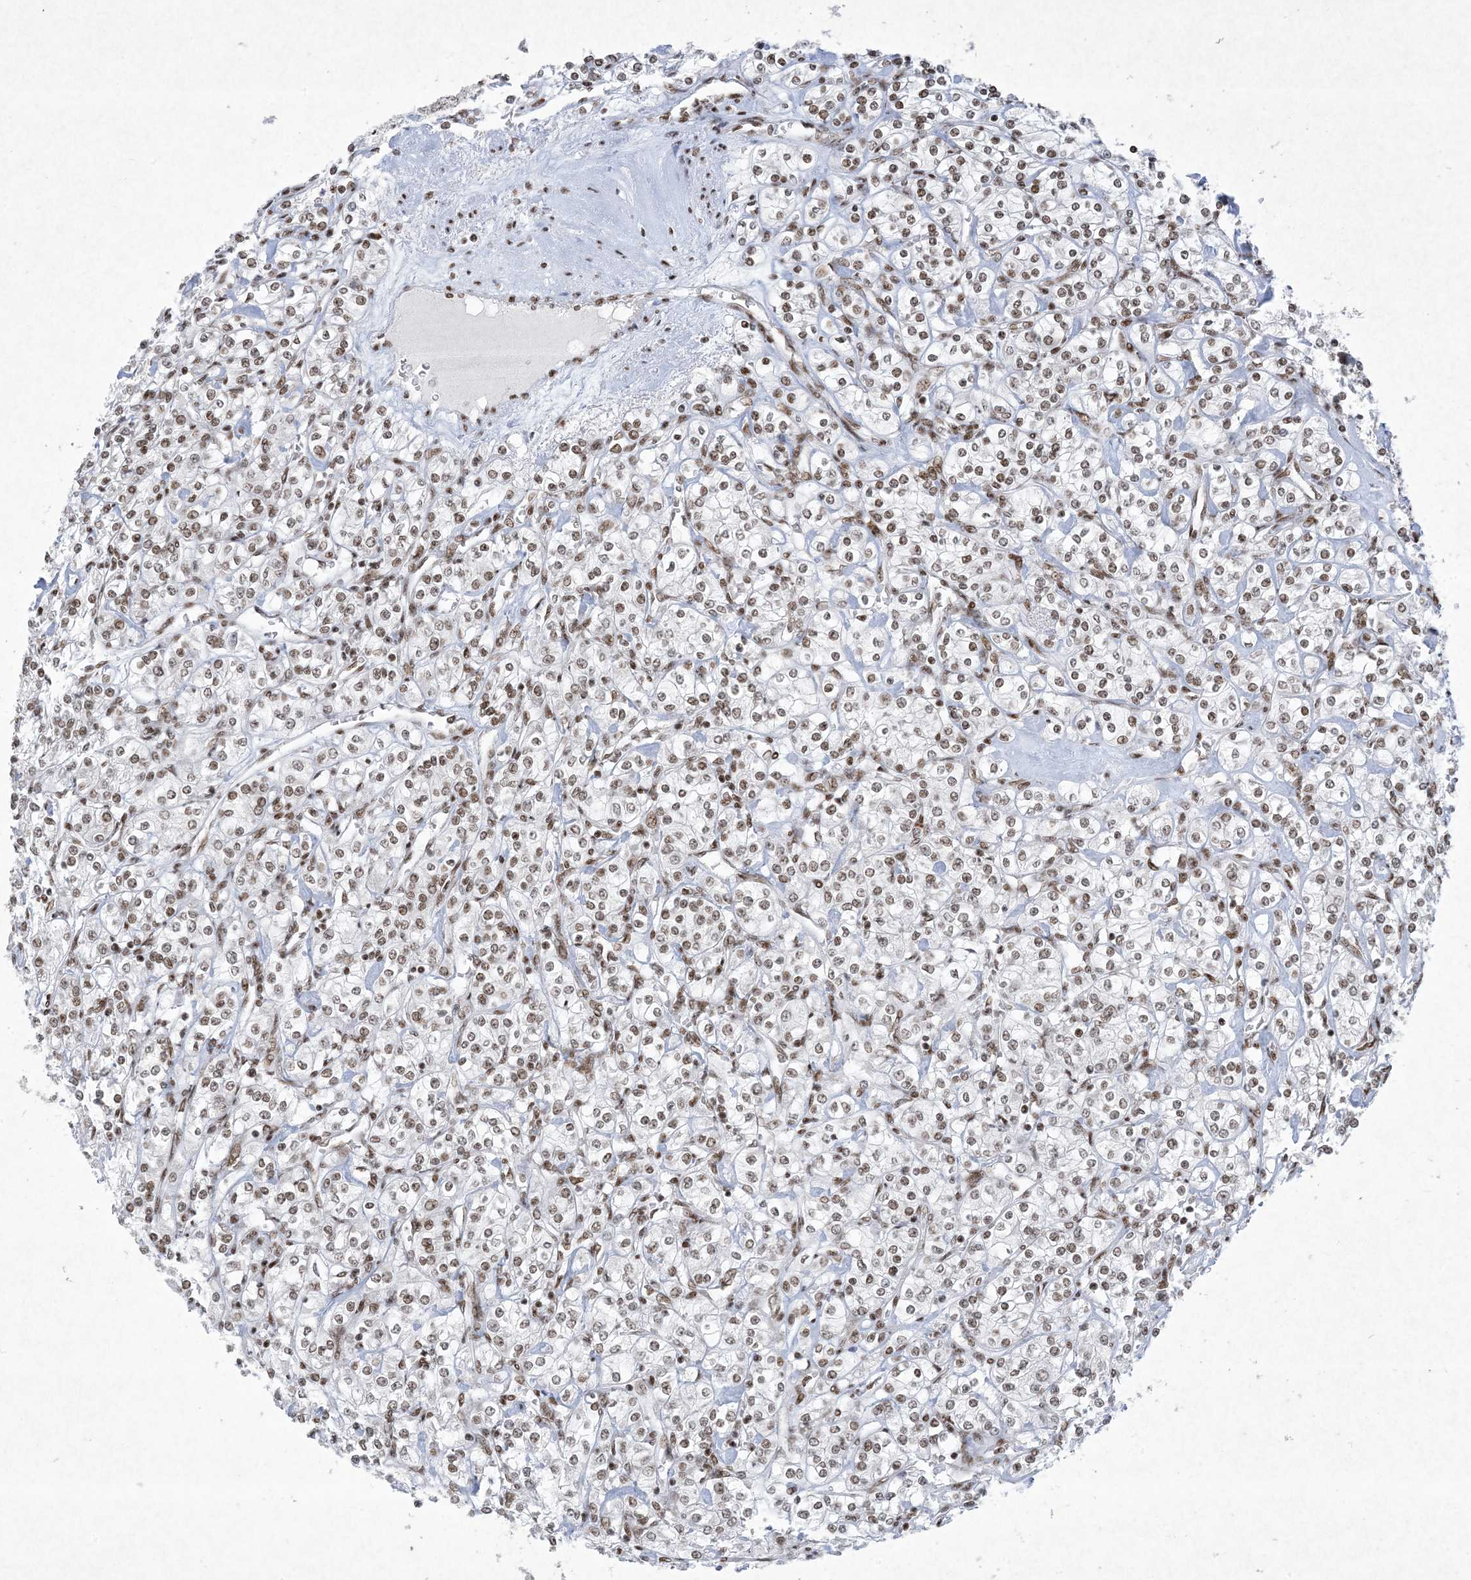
{"staining": {"intensity": "moderate", "quantity": ">75%", "location": "nuclear"}, "tissue": "renal cancer", "cell_type": "Tumor cells", "image_type": "cancer", "snomed": [{"axis": "morphology", "description": "Adenocarcinoma, NOS"}, {"axis": "topography", "description": "Kidney"}], "caption": "Adenocarcinoma (renal) stained for a protein demonstrates moderate nuclear positivity in tumor cells.", "gene": "PKNOX2", "patient": {"sex": "male", "age": 77}}